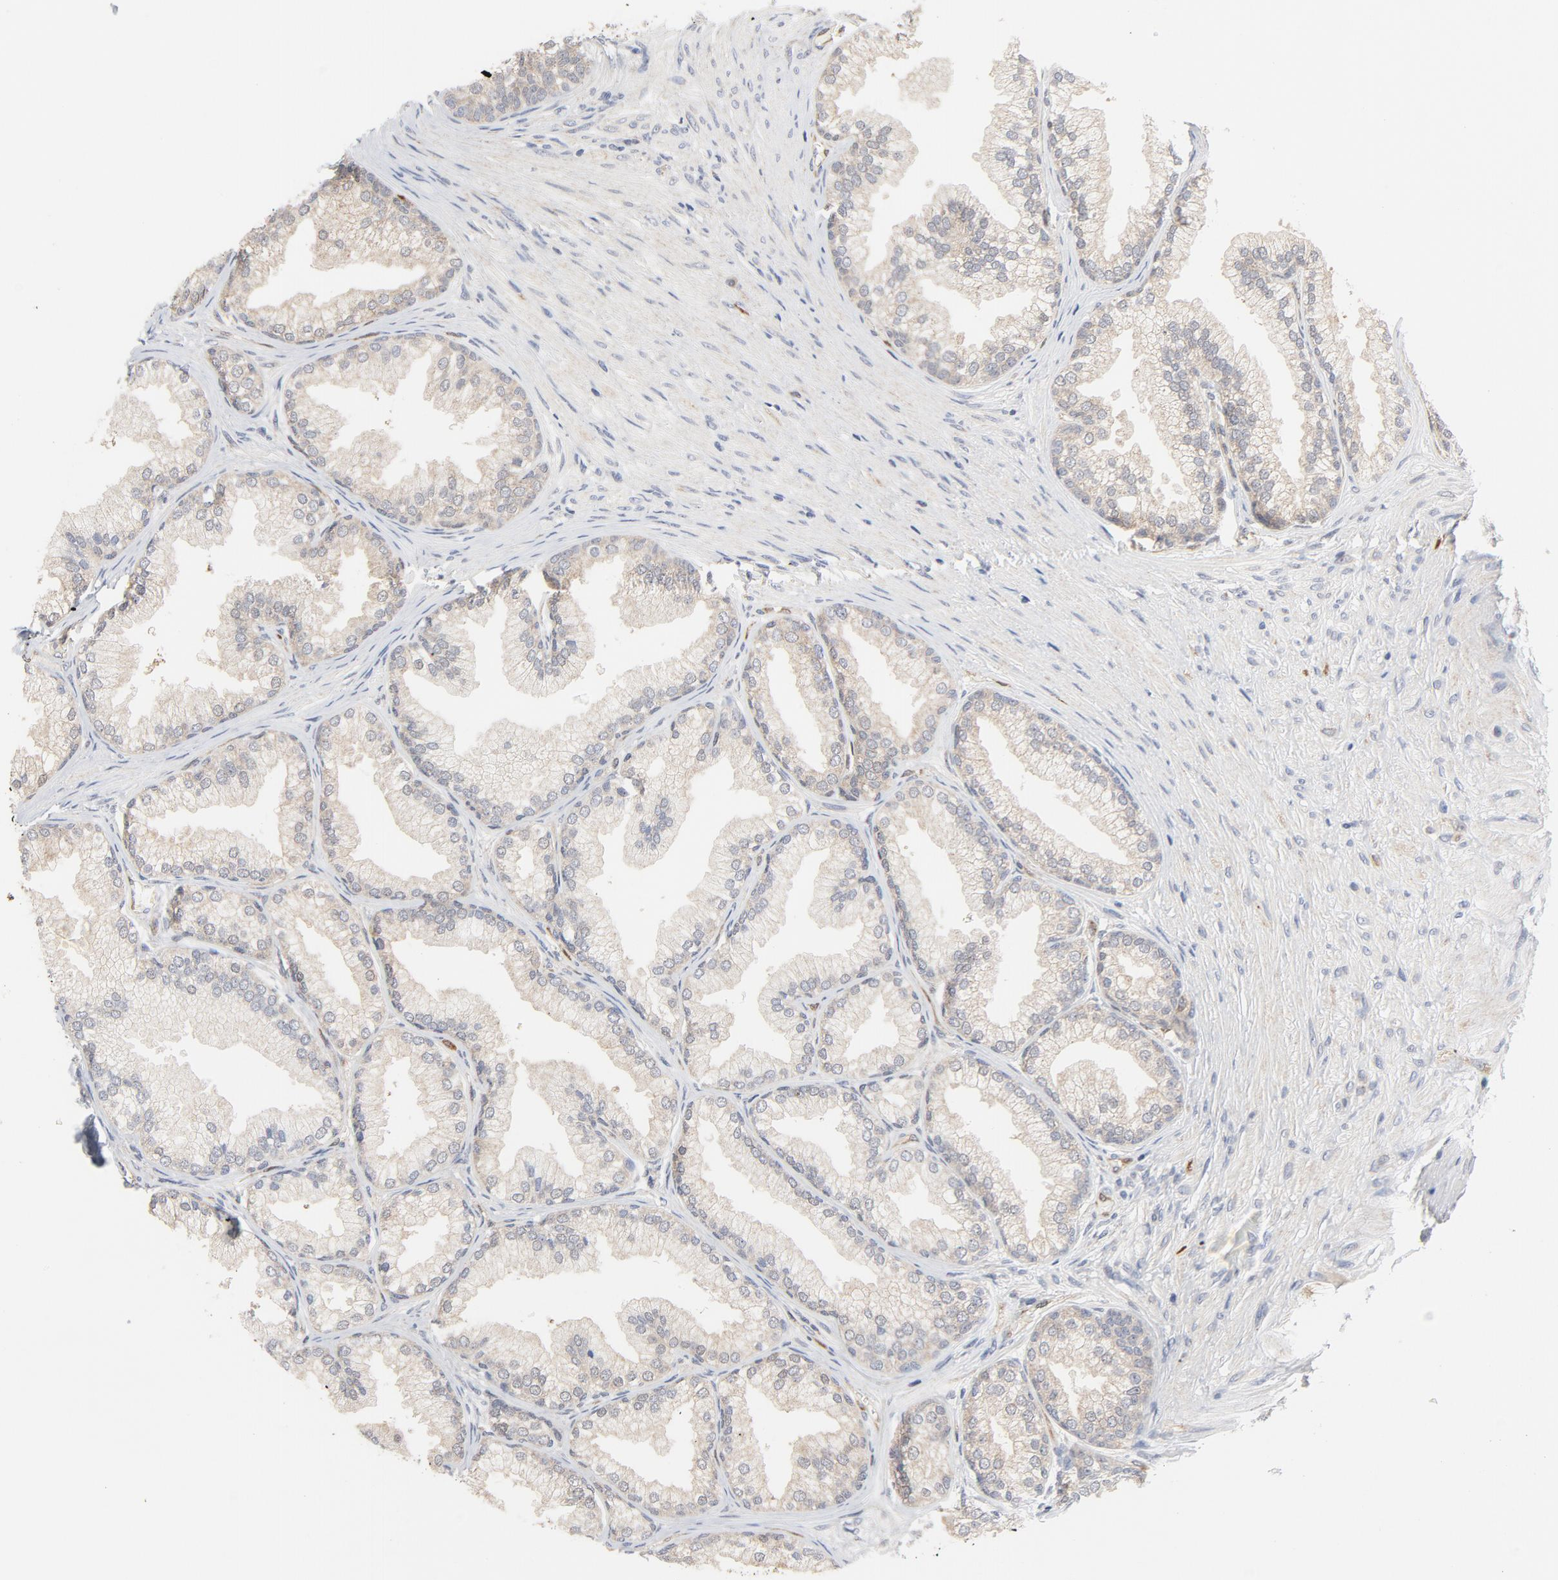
{"staining": {"intensity": "weak", "quantity": ">75%", "location": "cytoplasmic/membranous"}, "tissue": "prostate", "cell_type": "Glandular cells", "image_type": "normal", "snomed": [{"axis": "morphology", "description": "Normal tissue, NOS"}, {"axis": "topography", "description": "Prostate"}], "caption": "Protein expression by immunohistochemistry (IHC) reveals weak cytoplasmic/membranous expression in approximately >75% of glandular cells in benign prostate. (Stains: DAB in brown, nuclei in blue, Microscopy: brightfield microscopy at high magnification).", "gene": "RAPGEF4", "patient": {"sex": "male", "age": 76}}